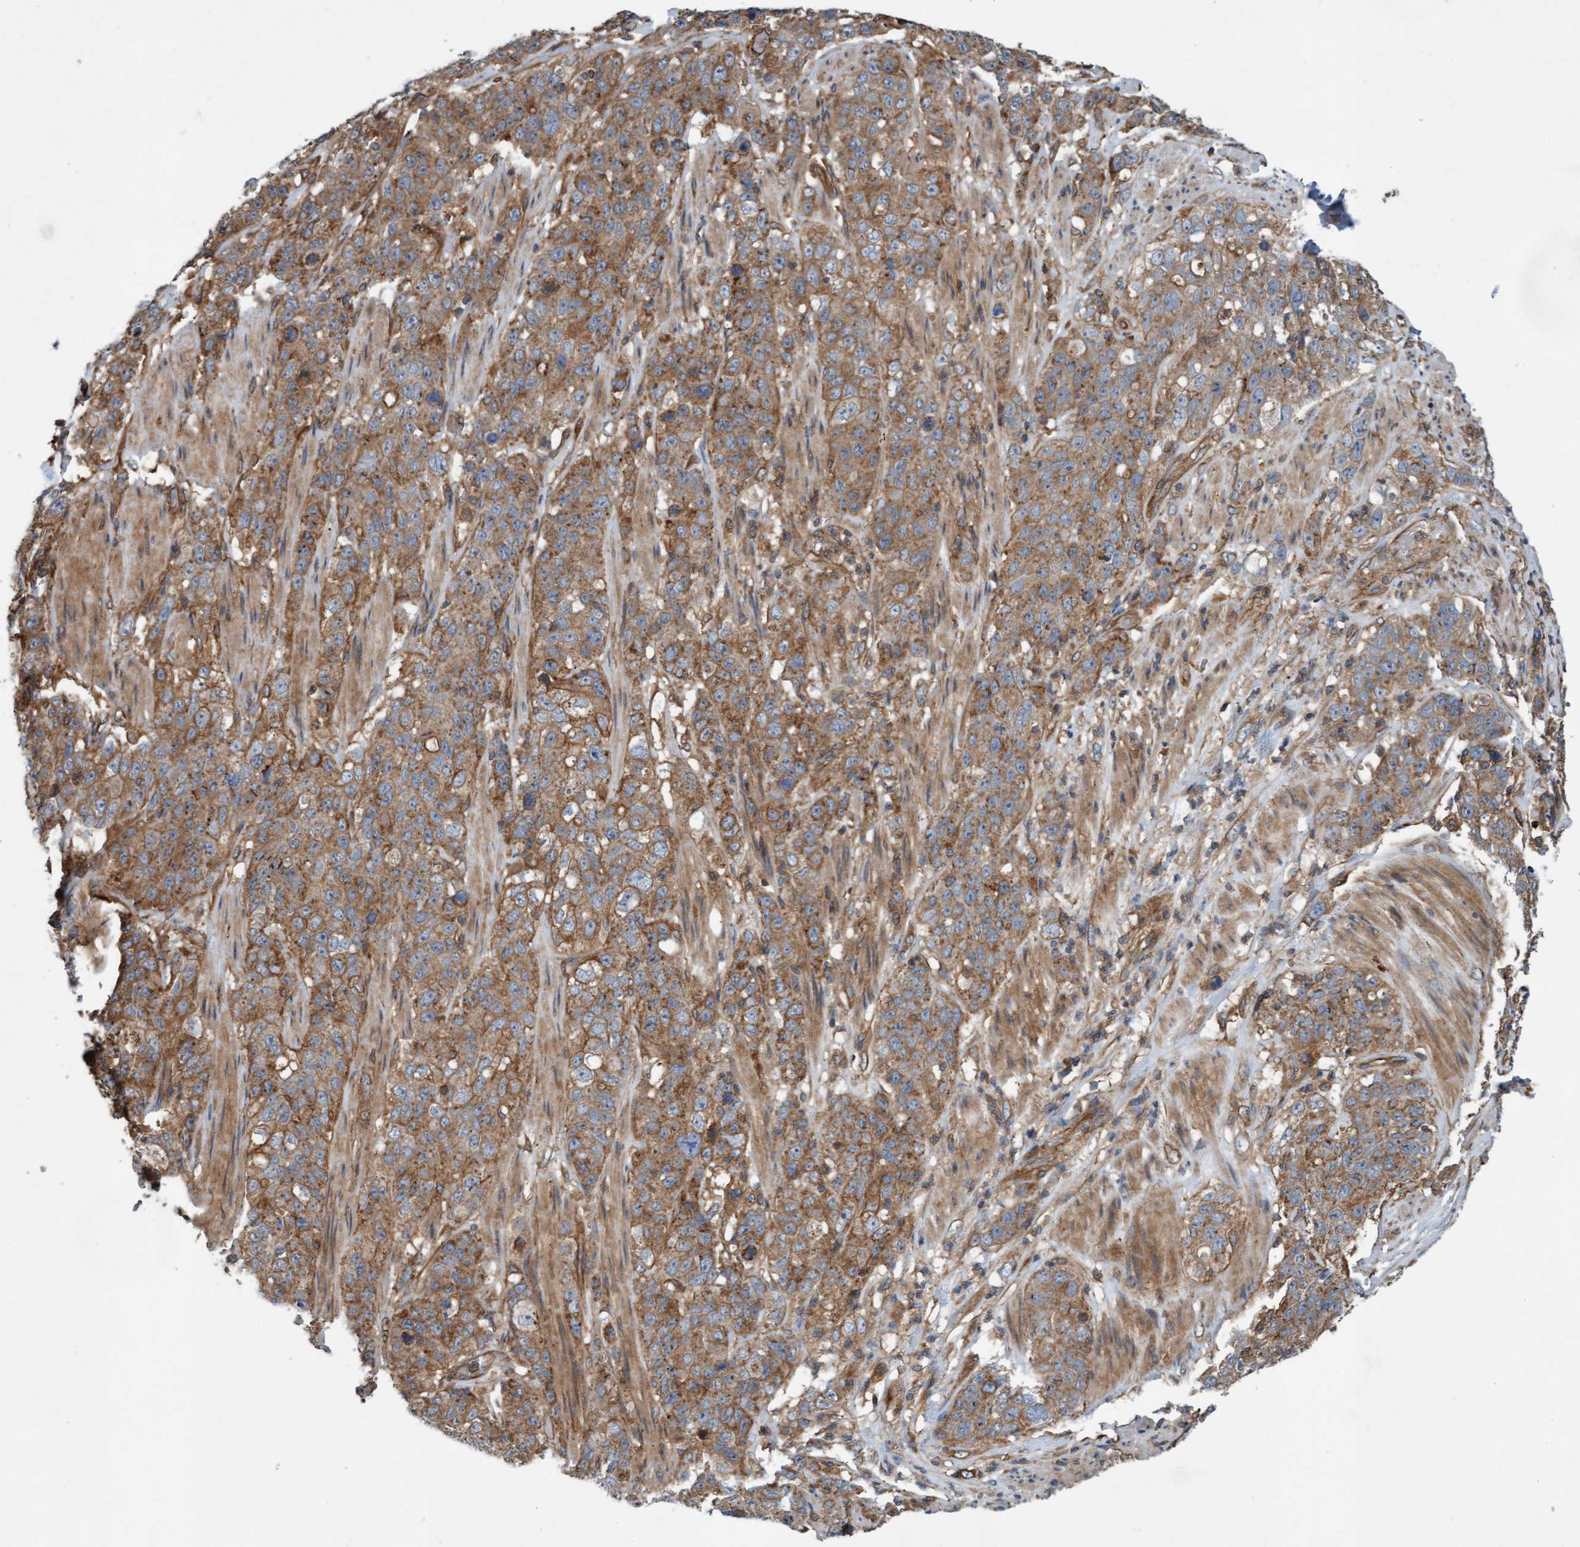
{"staining": {"intensity": "moderate", "quantity": ">75%", "location": "cytoplasmic/membranous"}, "tissue": "stomach cancer", "cell_type": "Tumor cells", "image_type": "cancer", "snomed": [{"axis": "morphology", "description": "Adenocarcinoma, NOS"}, {"axis": "topography", "description": "Stomach"}], "caption": "Tumor cells reveal moderate cytoplasmic/membranous positivity in about >75% of cells in stomach cancer (adenocarcinoma).", "gene": "ERAL1", "patient": {"sex": "male", "age": 48}}